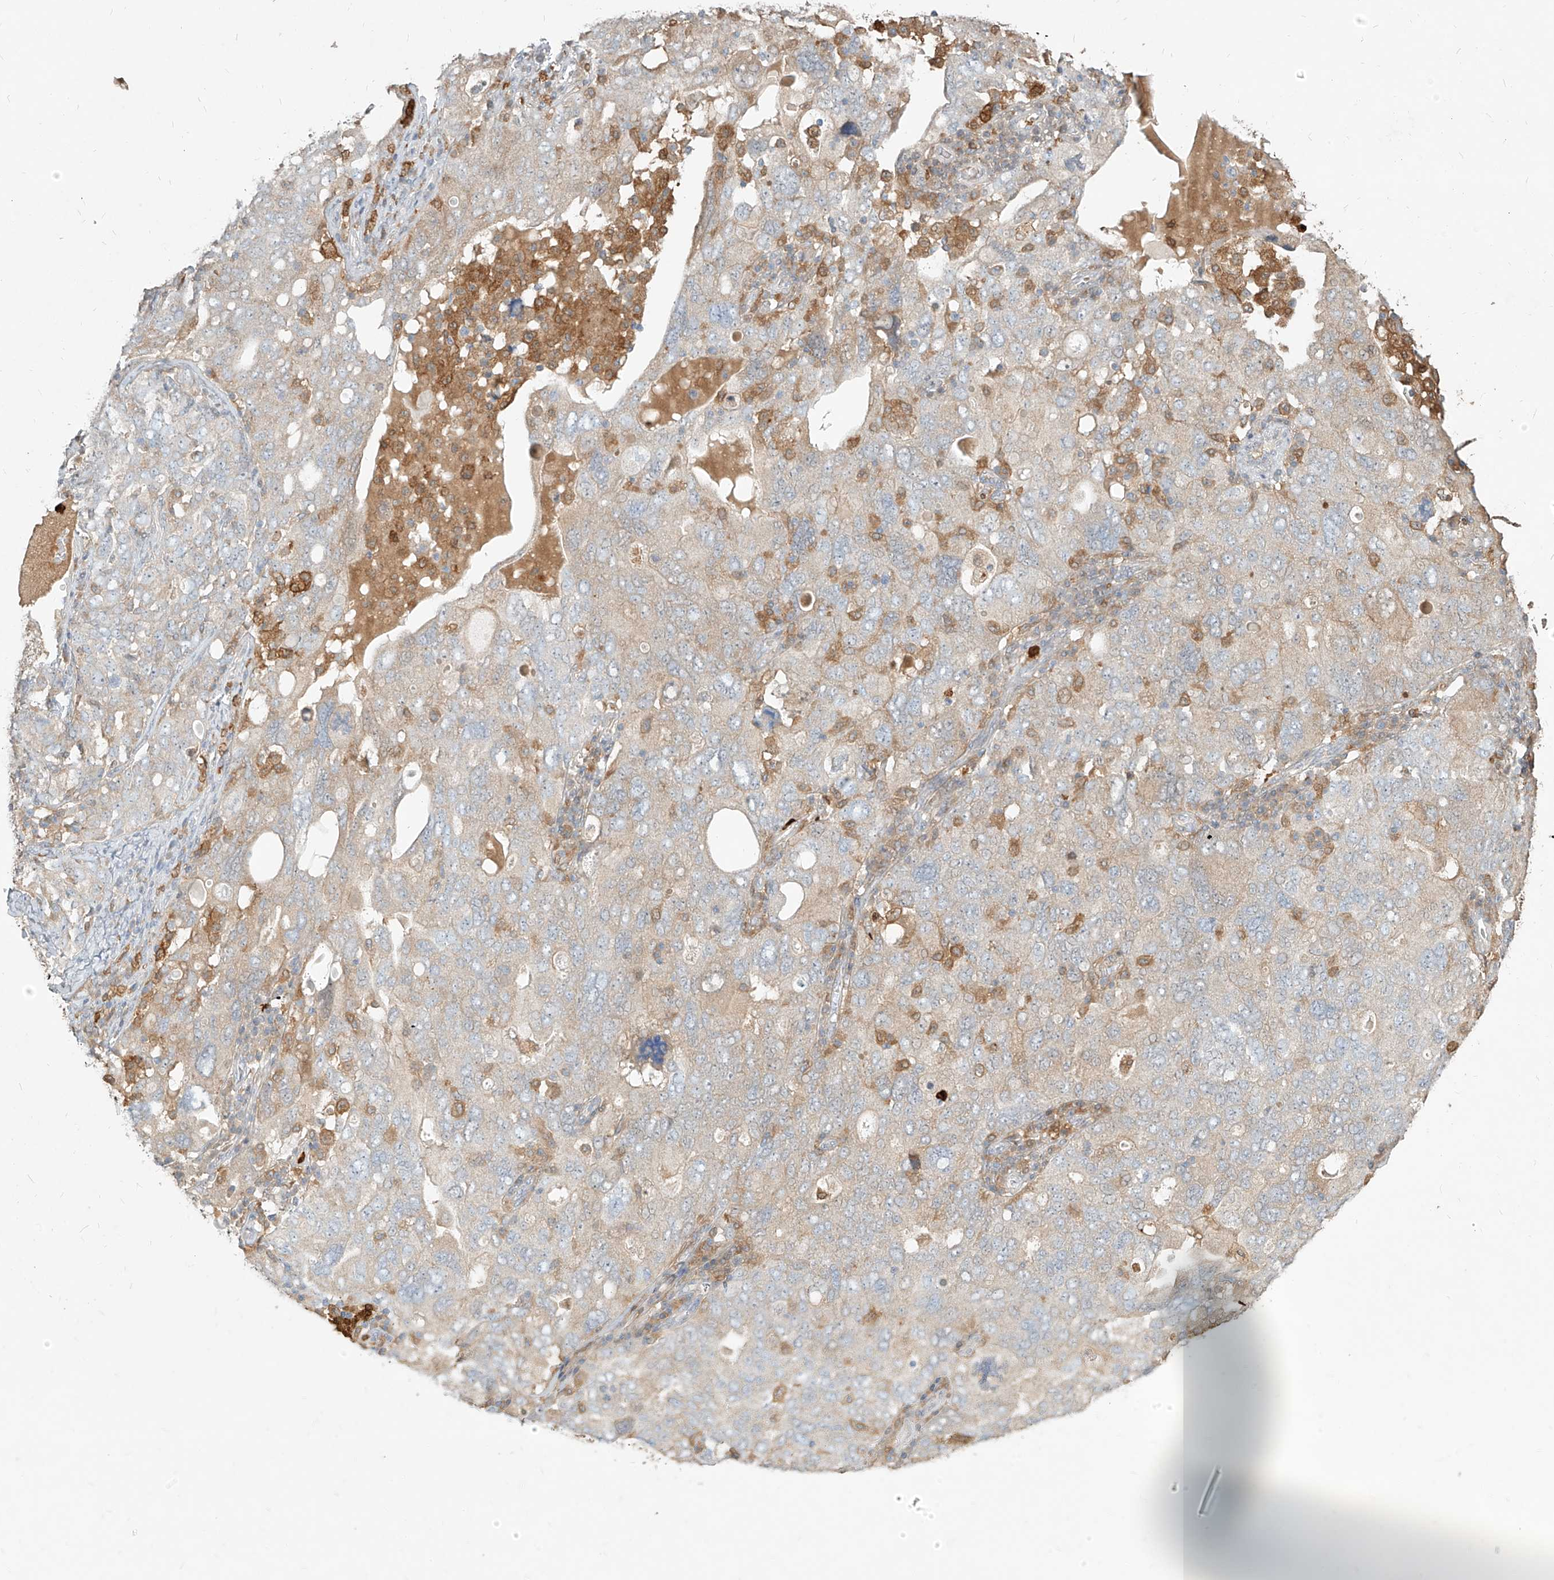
{"staining": {"intensity": "negative", "quantity": "none", "location": "none"}, "tissue": "ovarian cancer", "cell_type": "Tumor cells", "image_type": "cancer", "snomed": [{"axis": "morphology", "description": "Carcinoma, endometroid"}, {"axis": "topography", "description": "Ovary"}], "caption": "The histopathology image displays no staining of tumor cells in ovarian endometroid carcinoma. The staining is performed using DAB (3,3'-diaminobenzidine) brown chromogen with nuclei counter-stained in using hematoxylin.", "gene": "PGD", "patient": {"sex": "female", "age": 62}}